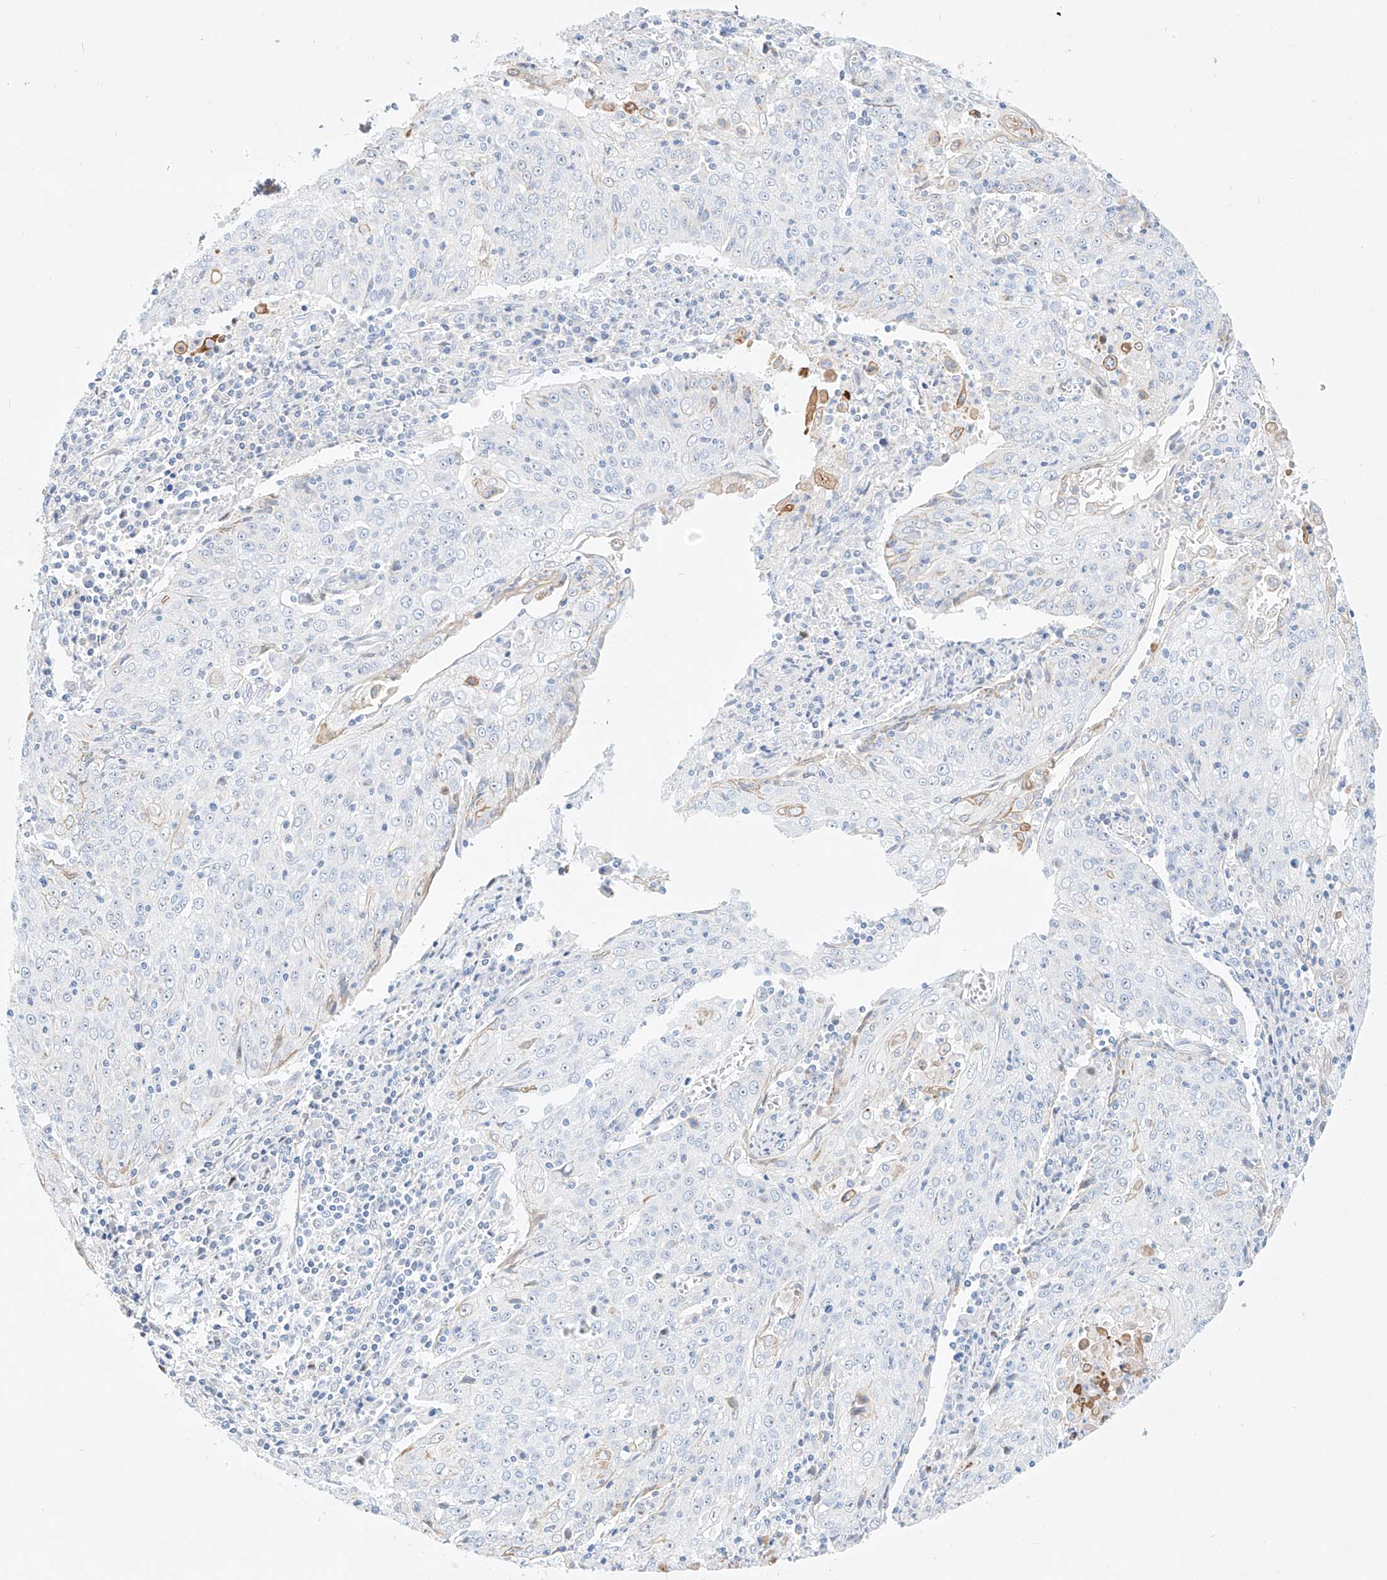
{"staining": {"intensity": "negative", "quantity": "none", "location": "none"}, "tissue": "cervical cancer", "cell_type": "Tumor cells", "image_type": "cancer", "snomed": [{"axis": "morphology", "description": "Squamous cell carcinoma, NOS"}, {"axis": "topography", "description": "Cervix"}], "caption": "Tumor cells show no significant expression in cervical squamous cell carcinoma.", "gene": "SNU13", "patient": {"sex": "female", "age": 48}}